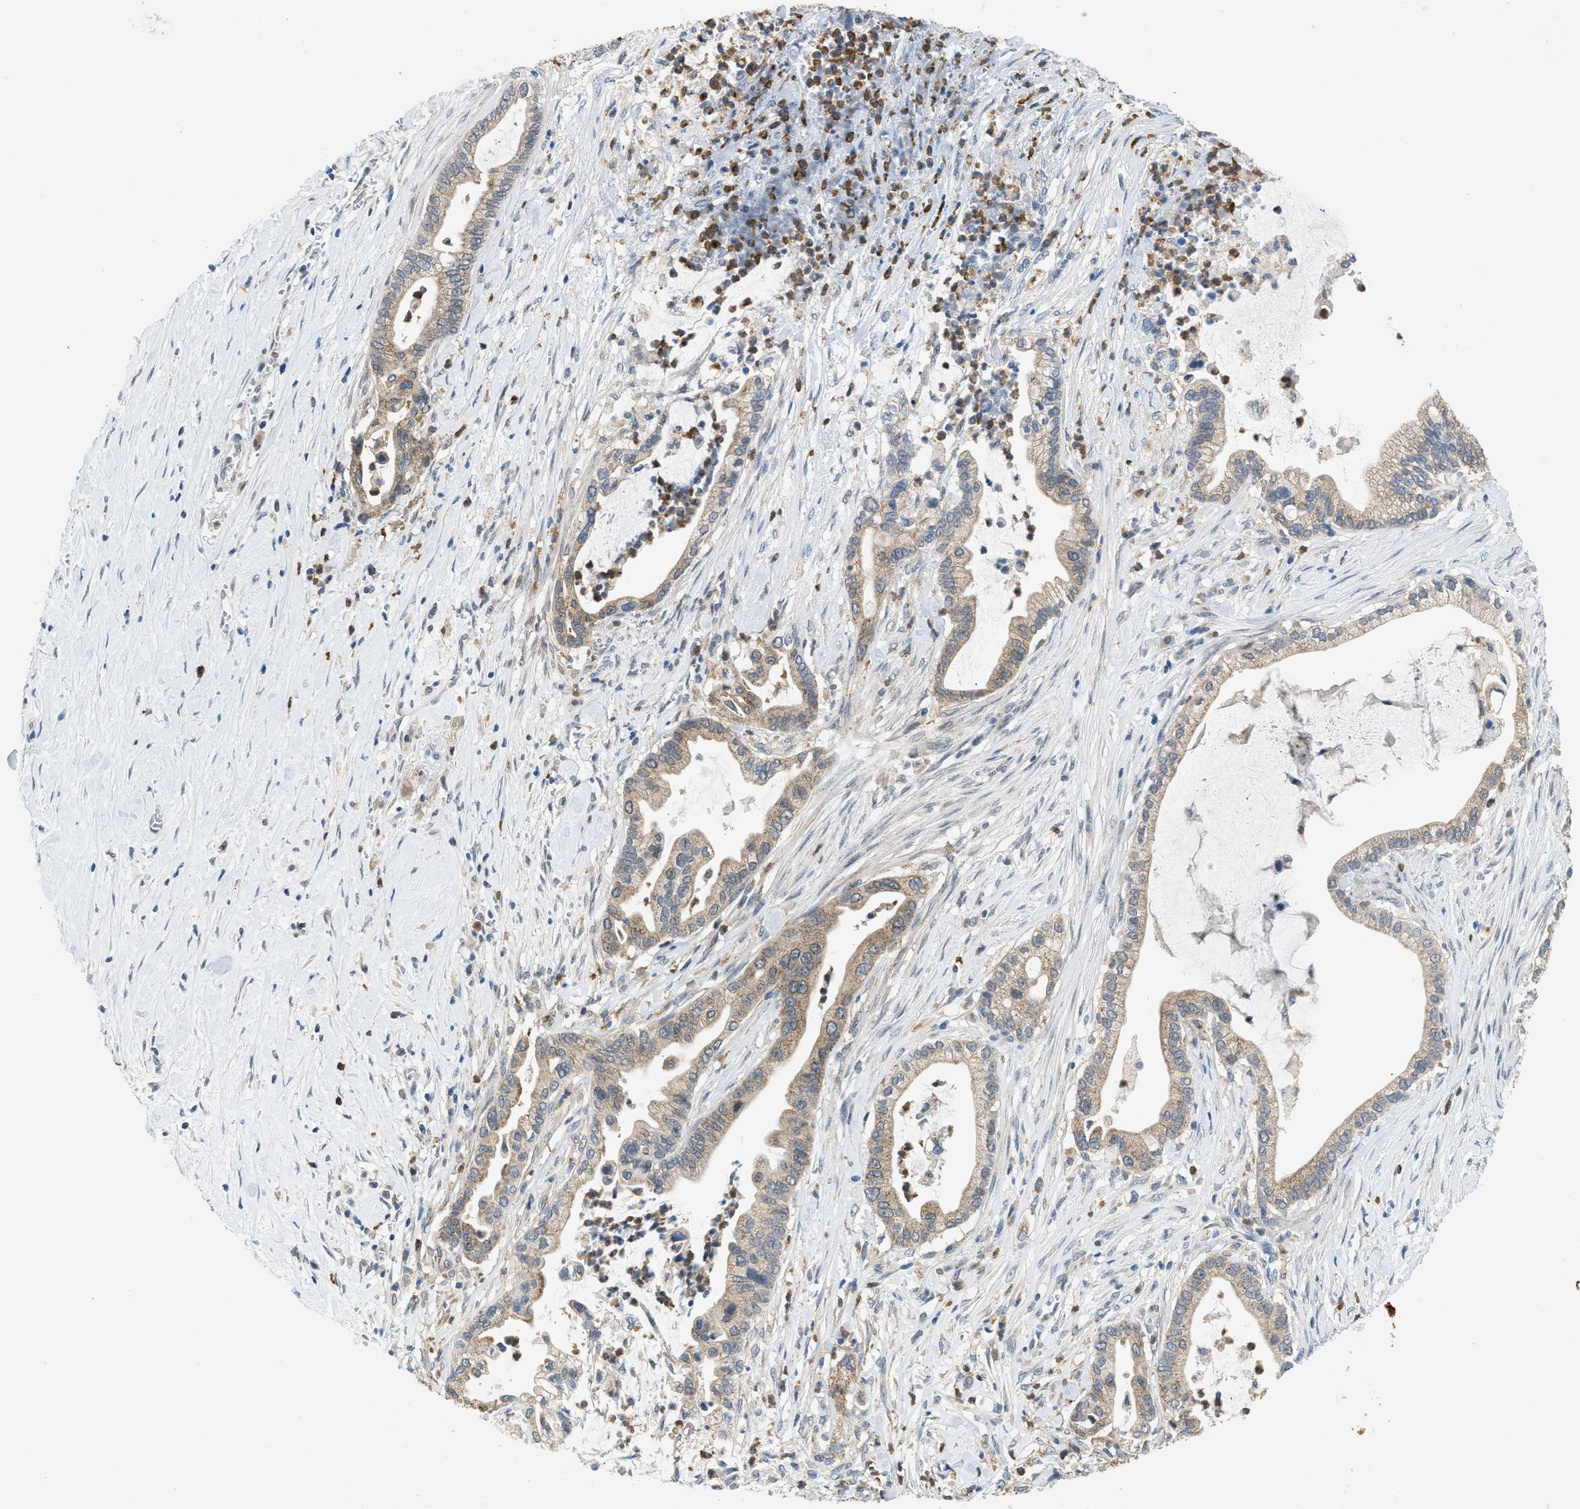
{"staining": {"intensity": "weak", "quantity": ">75%", "location": "cytoplasmic/membranous"}, "tissue": "pancreatic cancer", "cell_type": "Tumor cells", "image_type": "cancer", "snomed": [{"axis": "morphology", "description": "Adenocarcinoma, NOS"}, {"axis": "topography", "description": "Pancreas"}], "caption": "A photomicrograph of adenocarcinoma (pancreatic) stained for a protein exhibits weak cytoplasmic/membranous brown staining in tumor cells.", "gene": "TOMM34", "patient": {"sex": "male", "age": 69}}